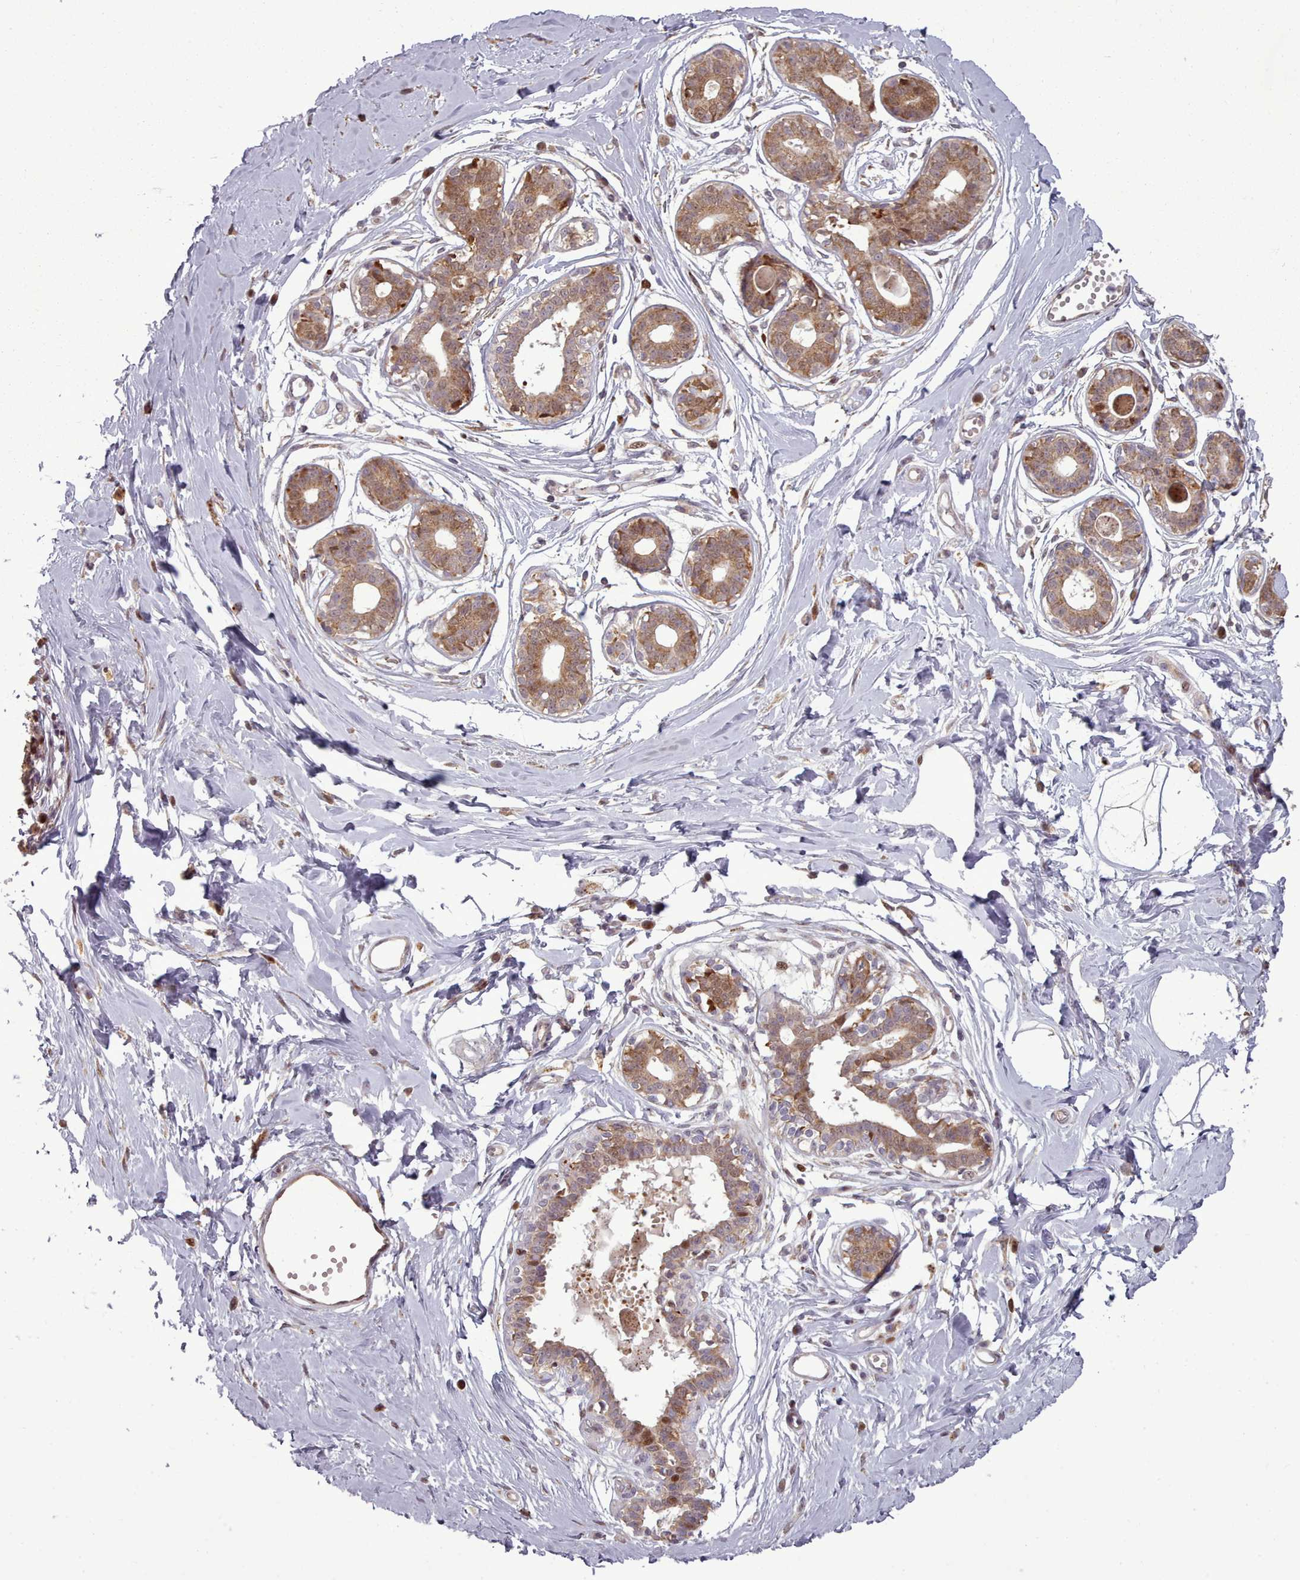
{"staining": {"intensity": "negative", "quantity": "none", "location": "none"}, "tissue": "breast", "cell_type": "Adipocytes", "image_type": "normal", "snomed": [{"axis": "morphology", "description": "Normal tissue, NOS"}, {"axis": "topography", "description": "Breast"}], "caption": "IHC of benign human breast demonstrates no positivity in adipocytes.", "gene": "LGALS9B", "patient": {"sex": "female", "age": 45}}